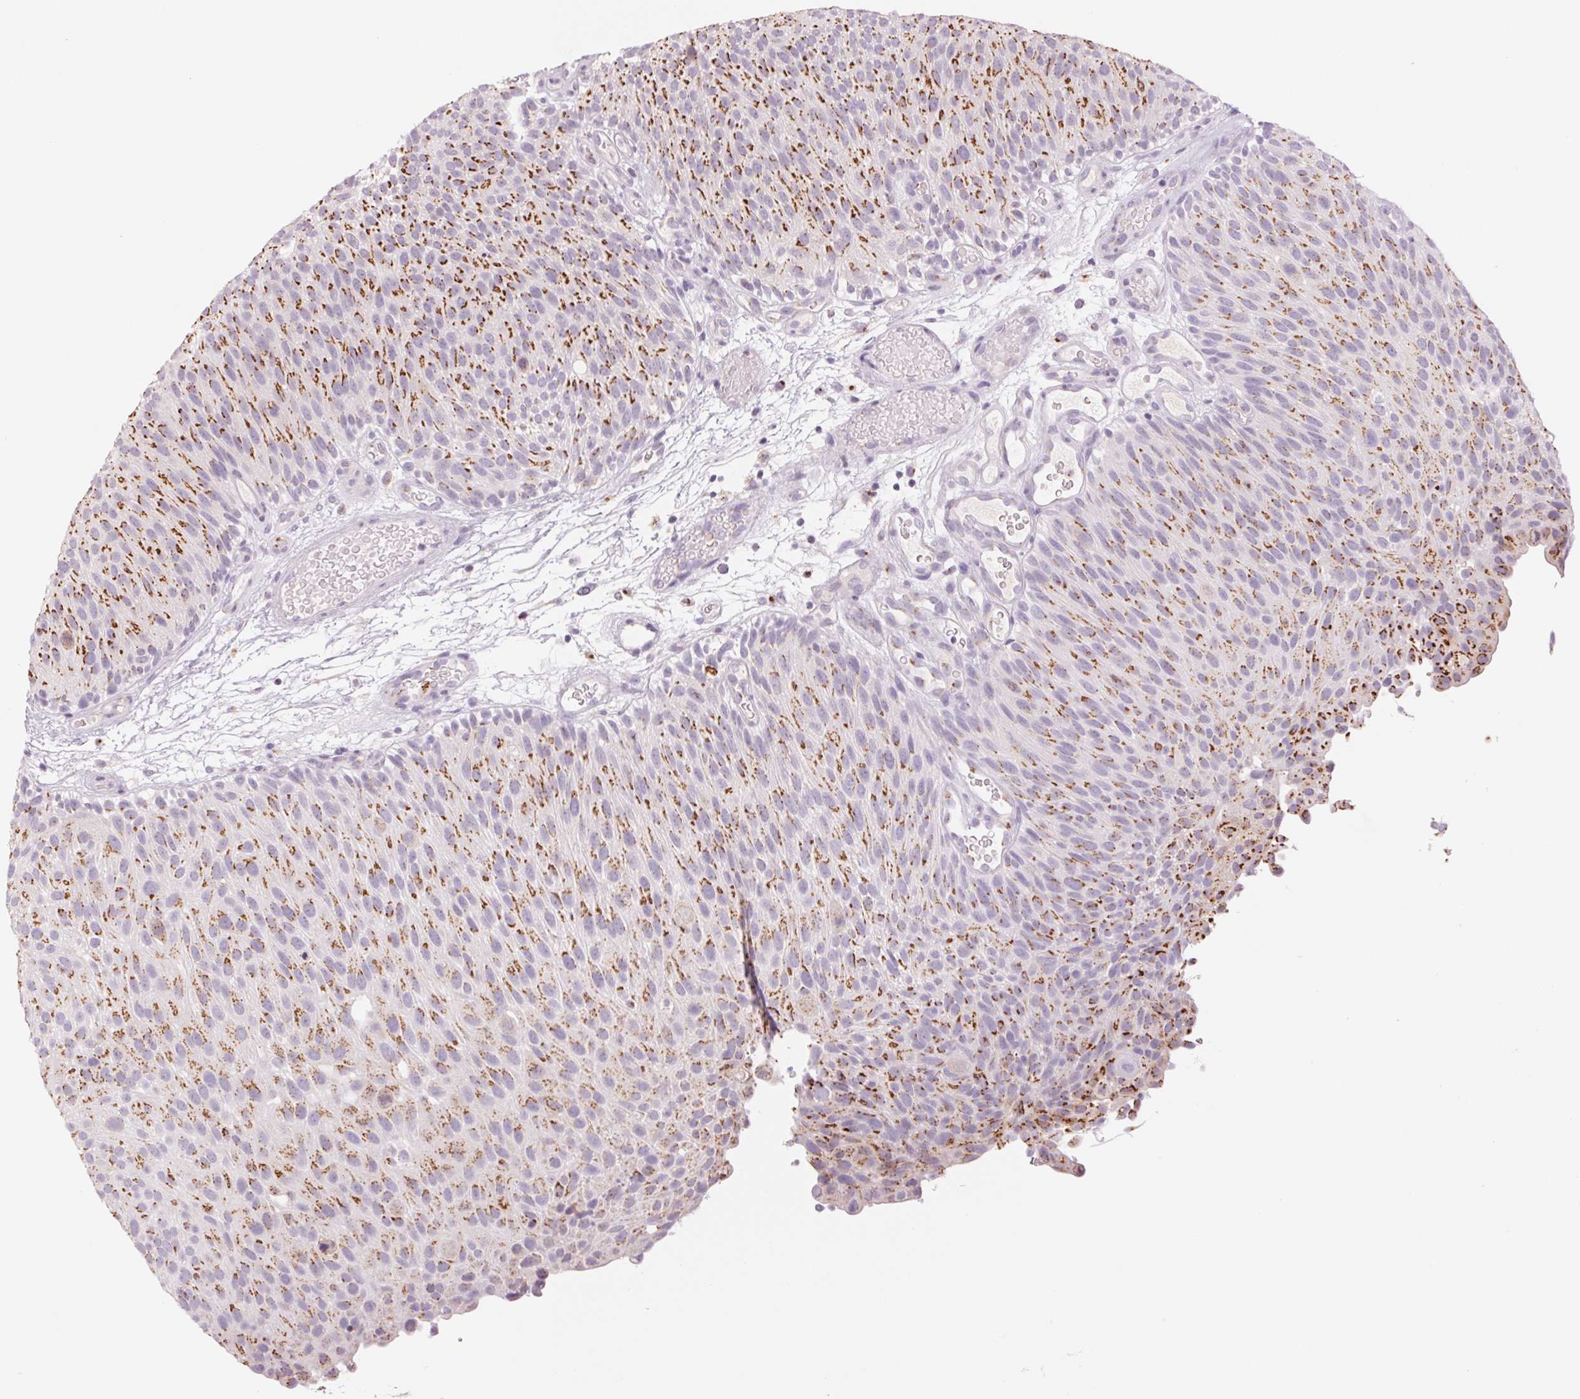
{"staining": {"intensity": "moderate", "quantity": ">75%", "location": "cytoplasmic/membranous"}, "tissue": "urothelial cancer", "cell_type": "Tumor cells", "image_type": "cancer", "snomed": [{"axis": "morphology", "description": "Urothelial carcinoma, Low grade"}, {"axis": "topography", "description": "Urinary bladder"}], "caption": "Moderate cytoplasmic/membranous protein expression is seen in about >75% of tumor cells in urothelial cancer.", "gene": "GALNT7", "patient": {"sex": "male", "age": 78}}